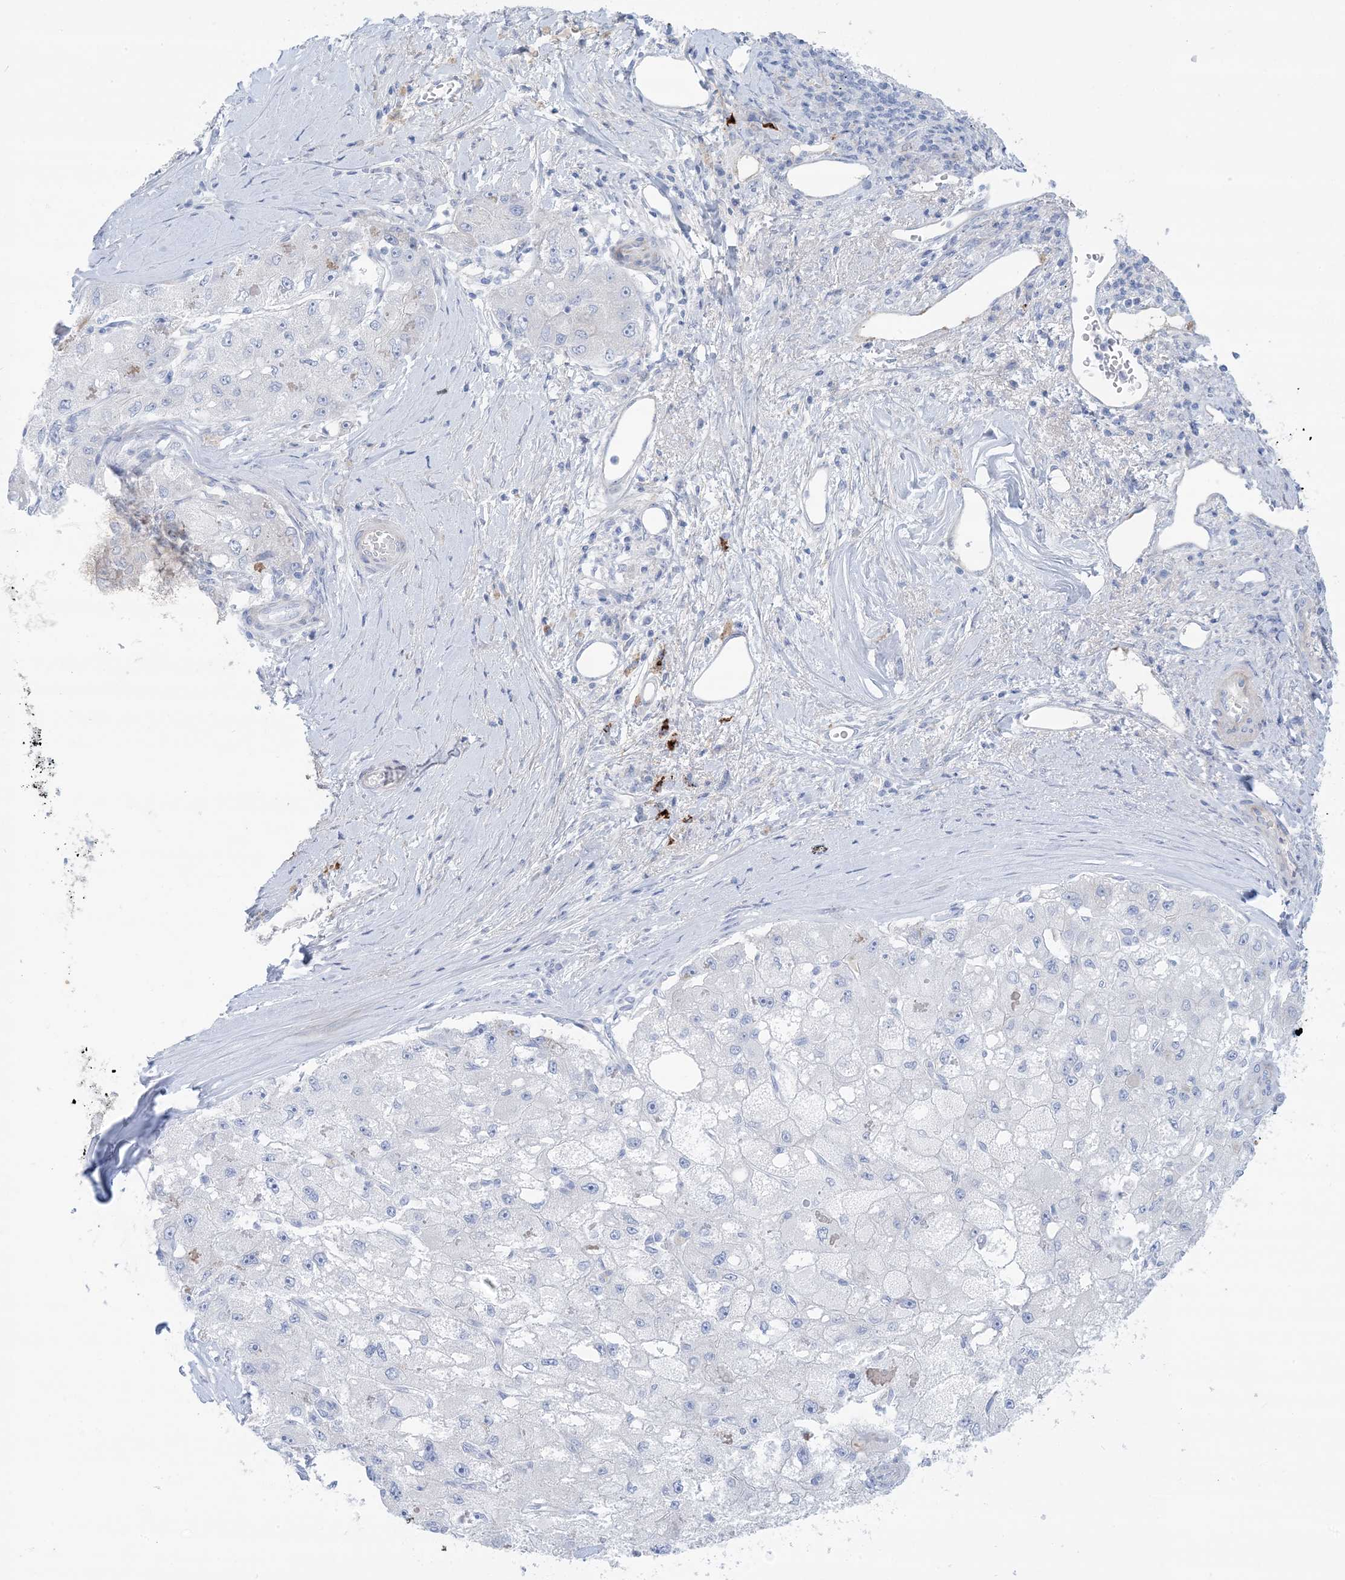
{"staining": {"intensity": "negative", "quantity": "none", "location": "none"}, "tissue": "liver cancer", "cell_type": "Tumor cells", "image_type": "cancer", "snomed": [{"axis": "morphology", "description": "Carcinoma, Hepatocellular, NOS"}, {"axis": "topography", "description": "Liver"}], "caption": "High power microscopy photomicrograph of an immunohistochemistry image of liver hepatocellular carcinoma, revealing no significant expression in tumor cells.", "gene": "ATP11C", "patient": {"sex": "male", "age": 80}}